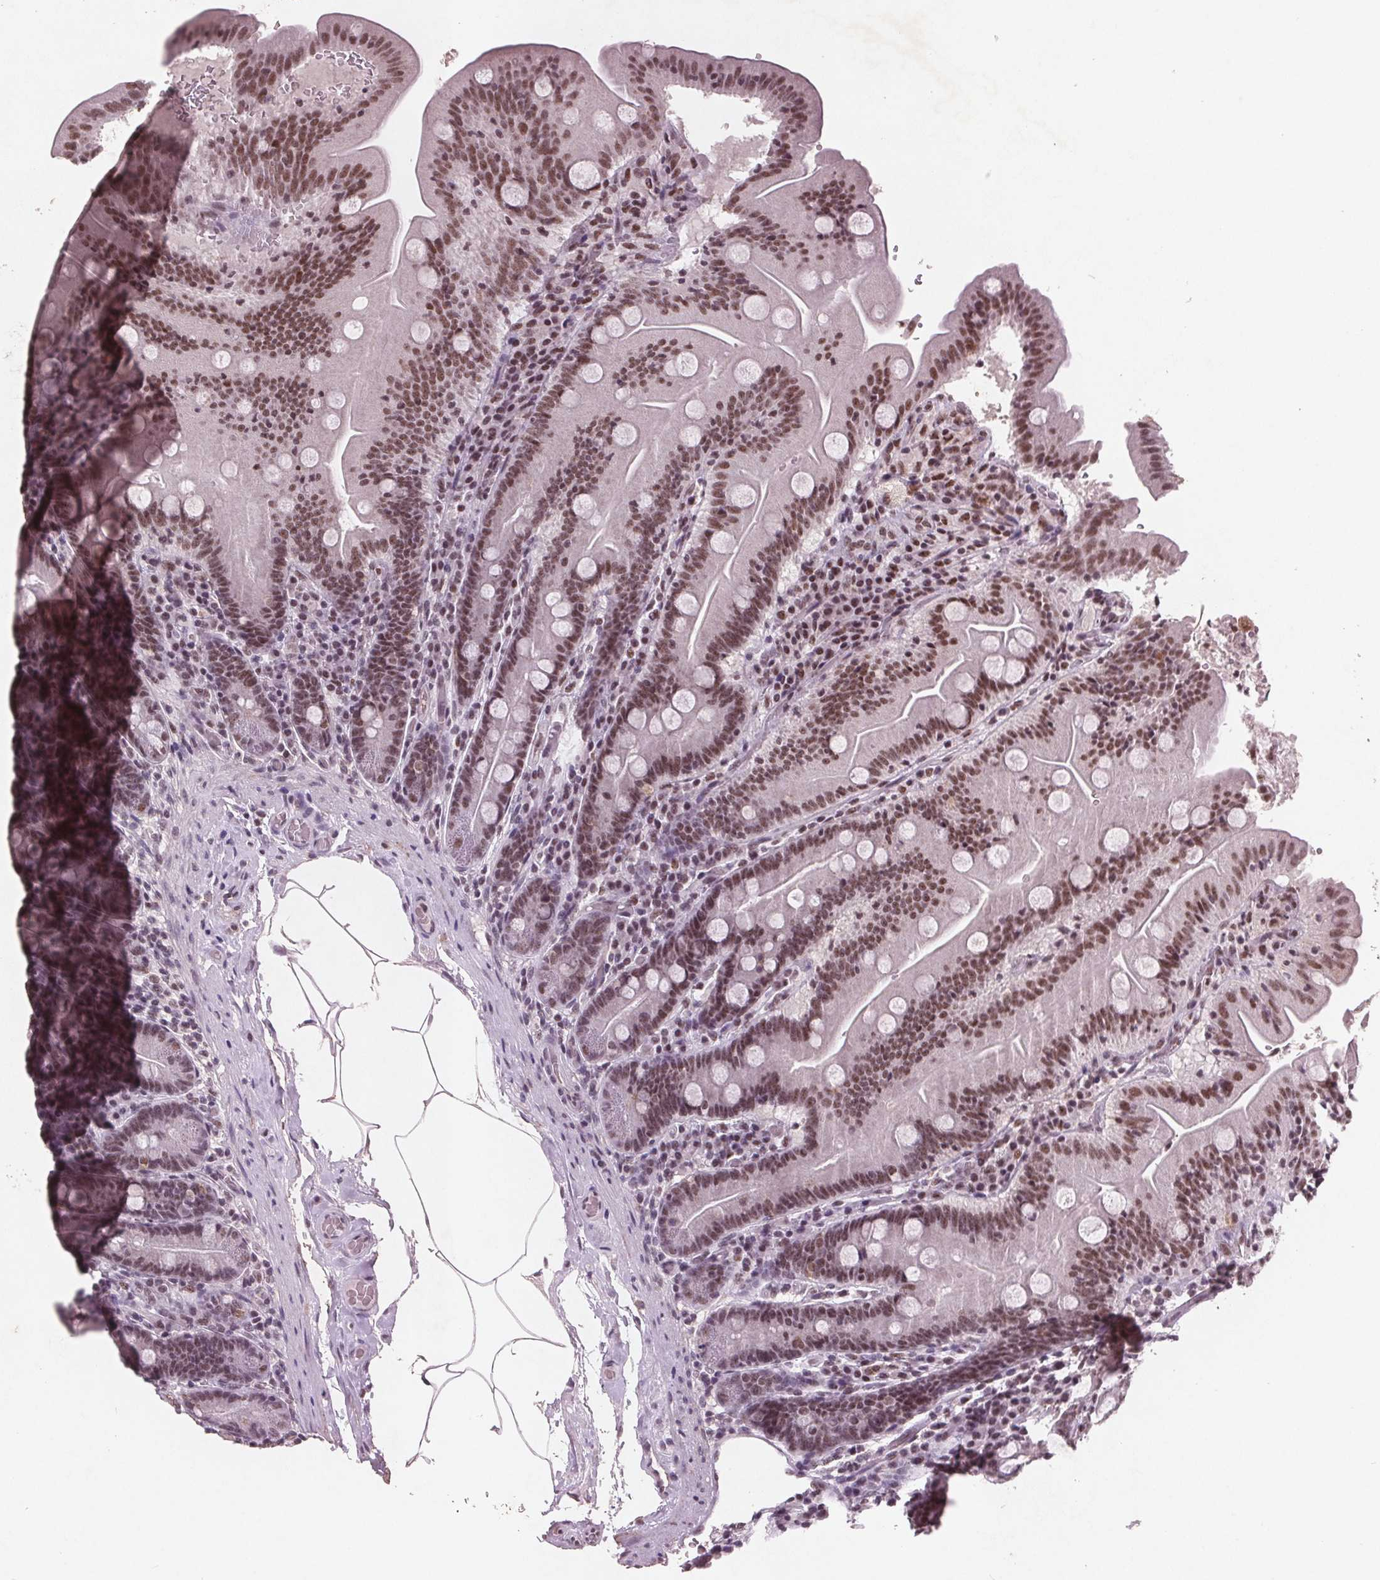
{"staining": {"intensity": "moderate", "quantity": ">75%", "location": "nuclear"}, "tissue": "small intestine", "cell_type": "Glandular cells", "image_type": "normal", "snomed": [{"axis": "morphology", "description": "Normal tissue, NOS"}, {"axis": "topography", "description": "Small intestine"}], "caption": "DAB (3,3'-diaminobenzidine) immunohistochemical staining of unremarkable human small intestine shows moderate nuclear protein positivity in approximately >75% of glandular cells. The protein is stained brown, and the nuclei are stained in blue (DAB IHC with brightfield microscopy, high magnification).", "gene": "RPS6KA2", "patient": {"sex": "male", "age": 37}}